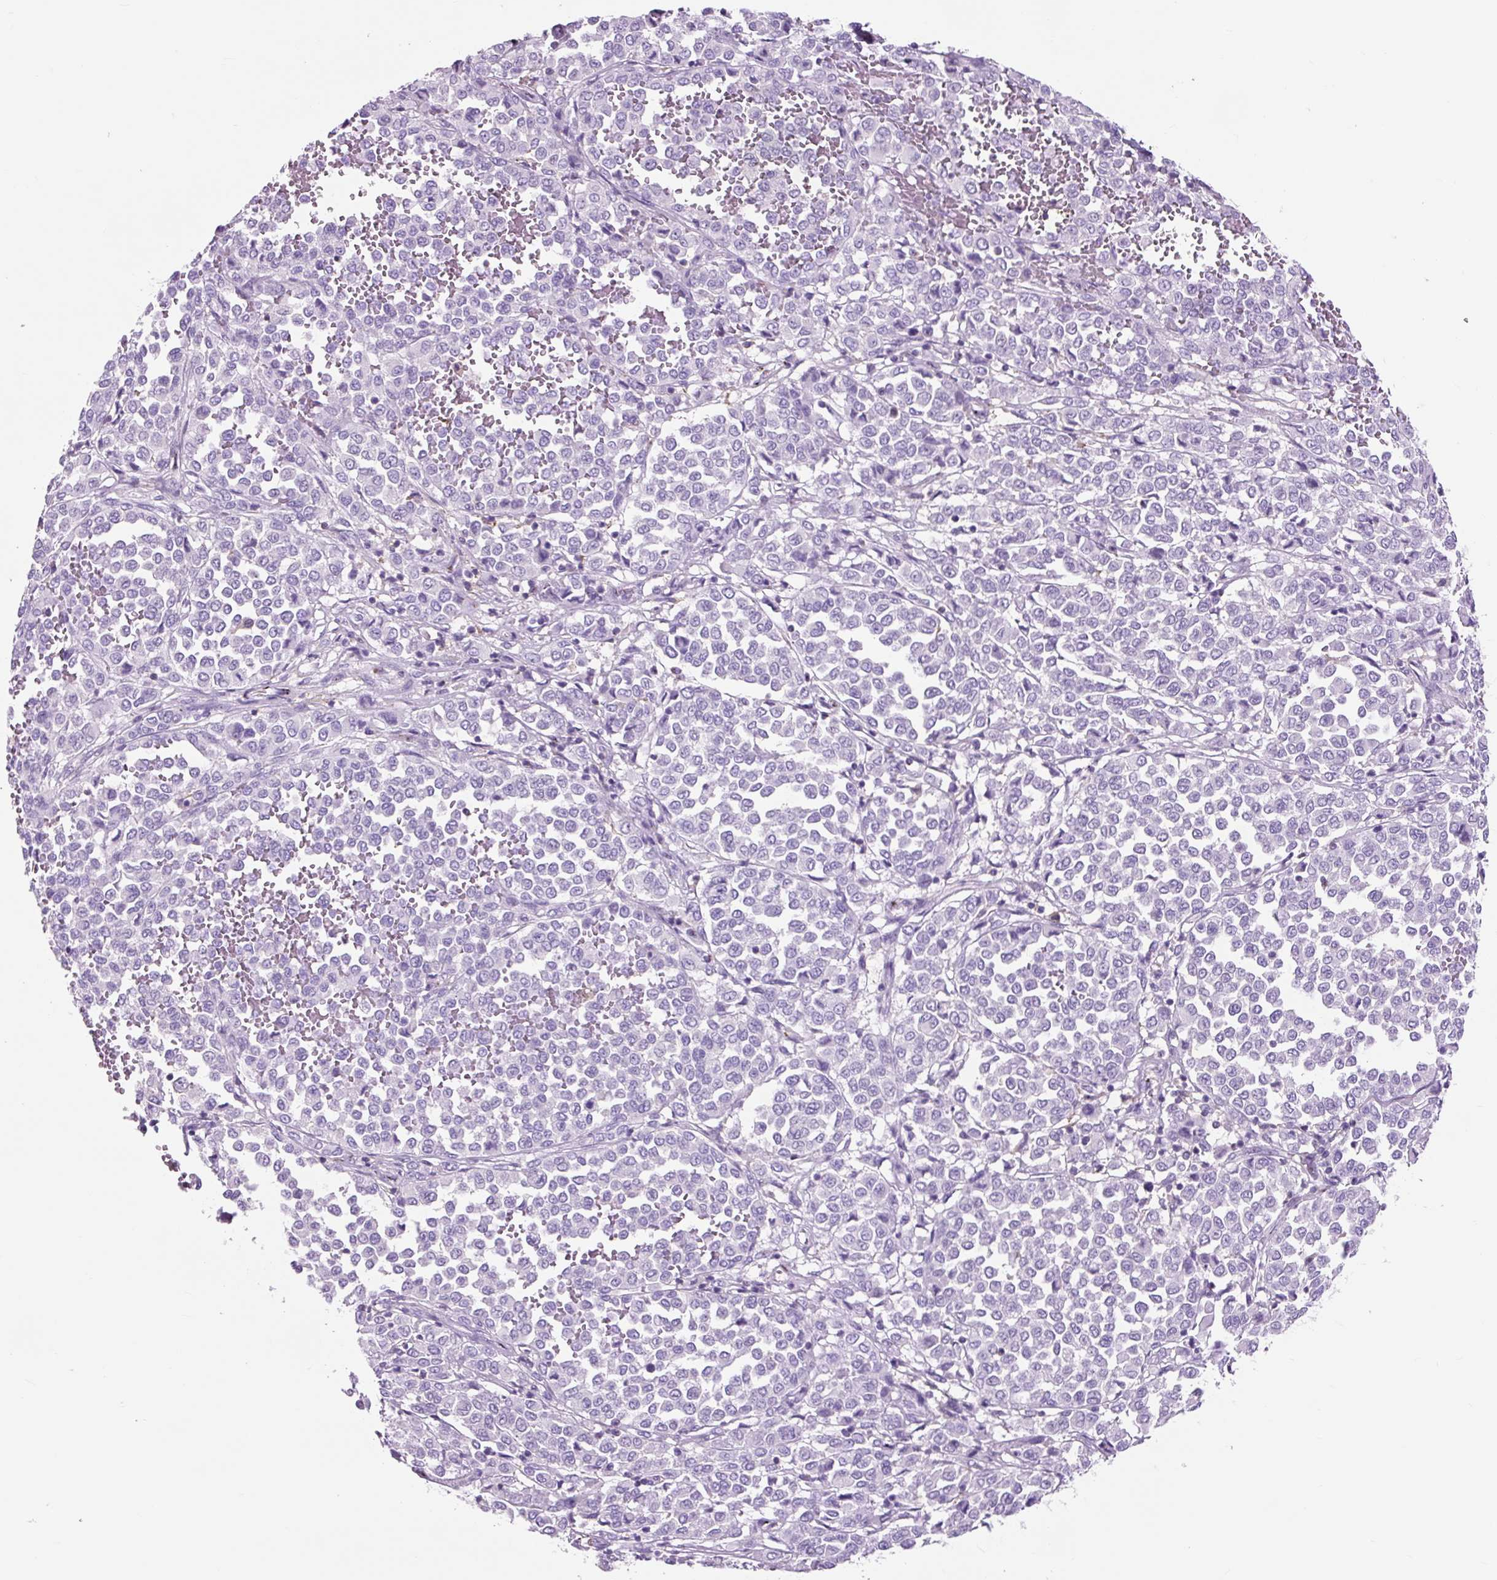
{"staining": {"intensity": "negative", "quantity": "none", "location": "none"}, "tissue": "melanoma", "cell_type": "Tumor cells", "image_type": "cancer", "snomed": [{"axis": "morphology", "description": "Malignant melanoma, Metastatic site"}, {"axis": "topography", "description": "Pancreas"}], "caption": "High magnification brightfield microscopy of melanoma stained with DAB (brown) and counterstained with hematoxylin (blue): tumor cells show no significant positivity. (DAB IHC with hematoxylin counter stain).", "gene": "OR10A7", "patient": {"sex": "female", "age": 30}}